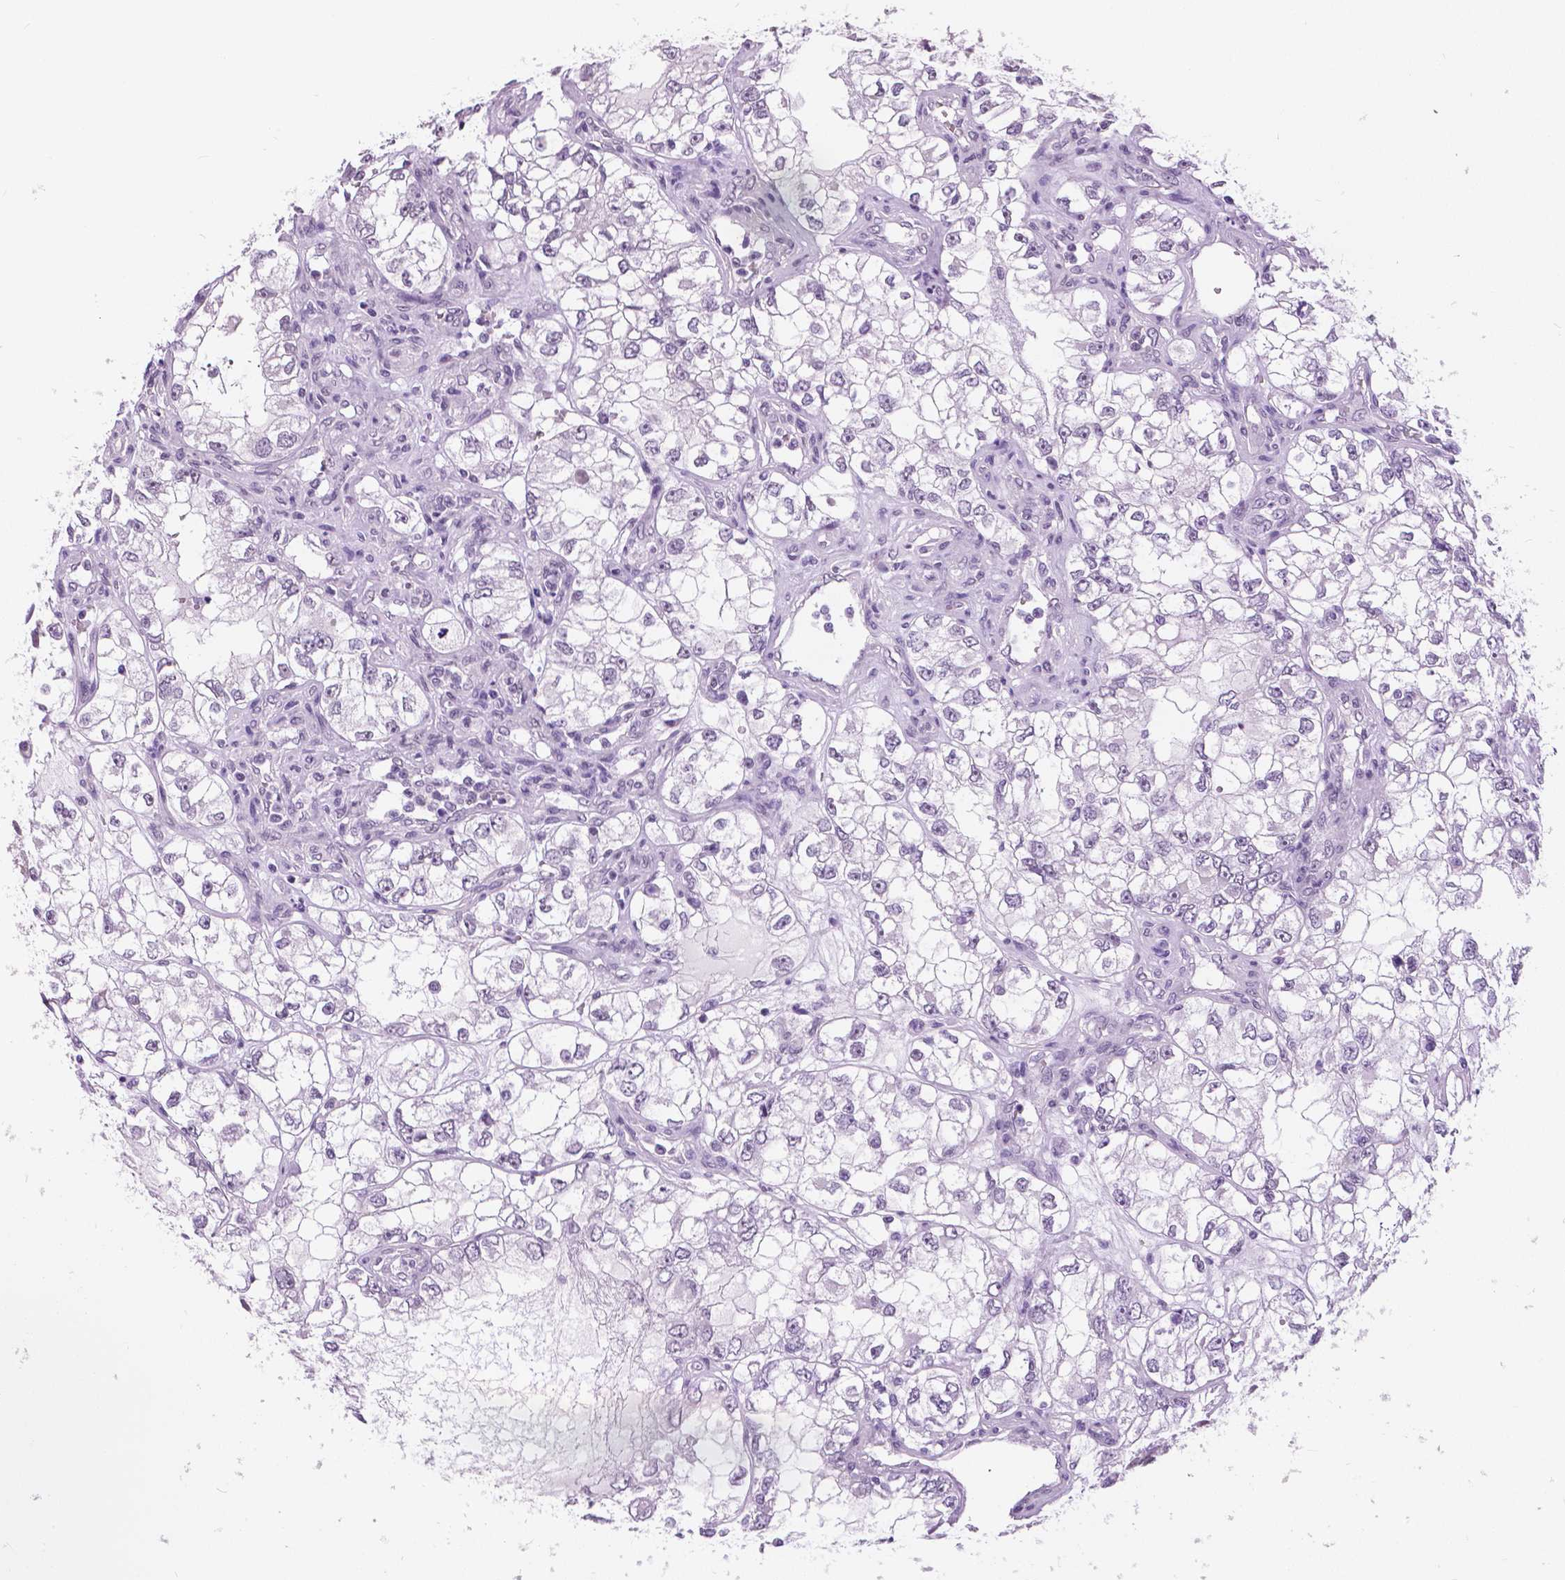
{"staining": {"intensity": "negative", "quantity": "none", "location": "none"}, "tissue": "renal cancer", "cell_type": "Tumor cells", "image_type": "cancer", "snomed": [{"axis": "morphology", "description": "Adenocarcinoma, NOS"}, {"axis": "topography", "description": "Kidney"}], "caption": "Histopathology image shows no significant protein positivity in tumor cells of renal adenocarcinoma.", "gene": "MYOM1", "patient": {"sex": "female", "age": 59}}